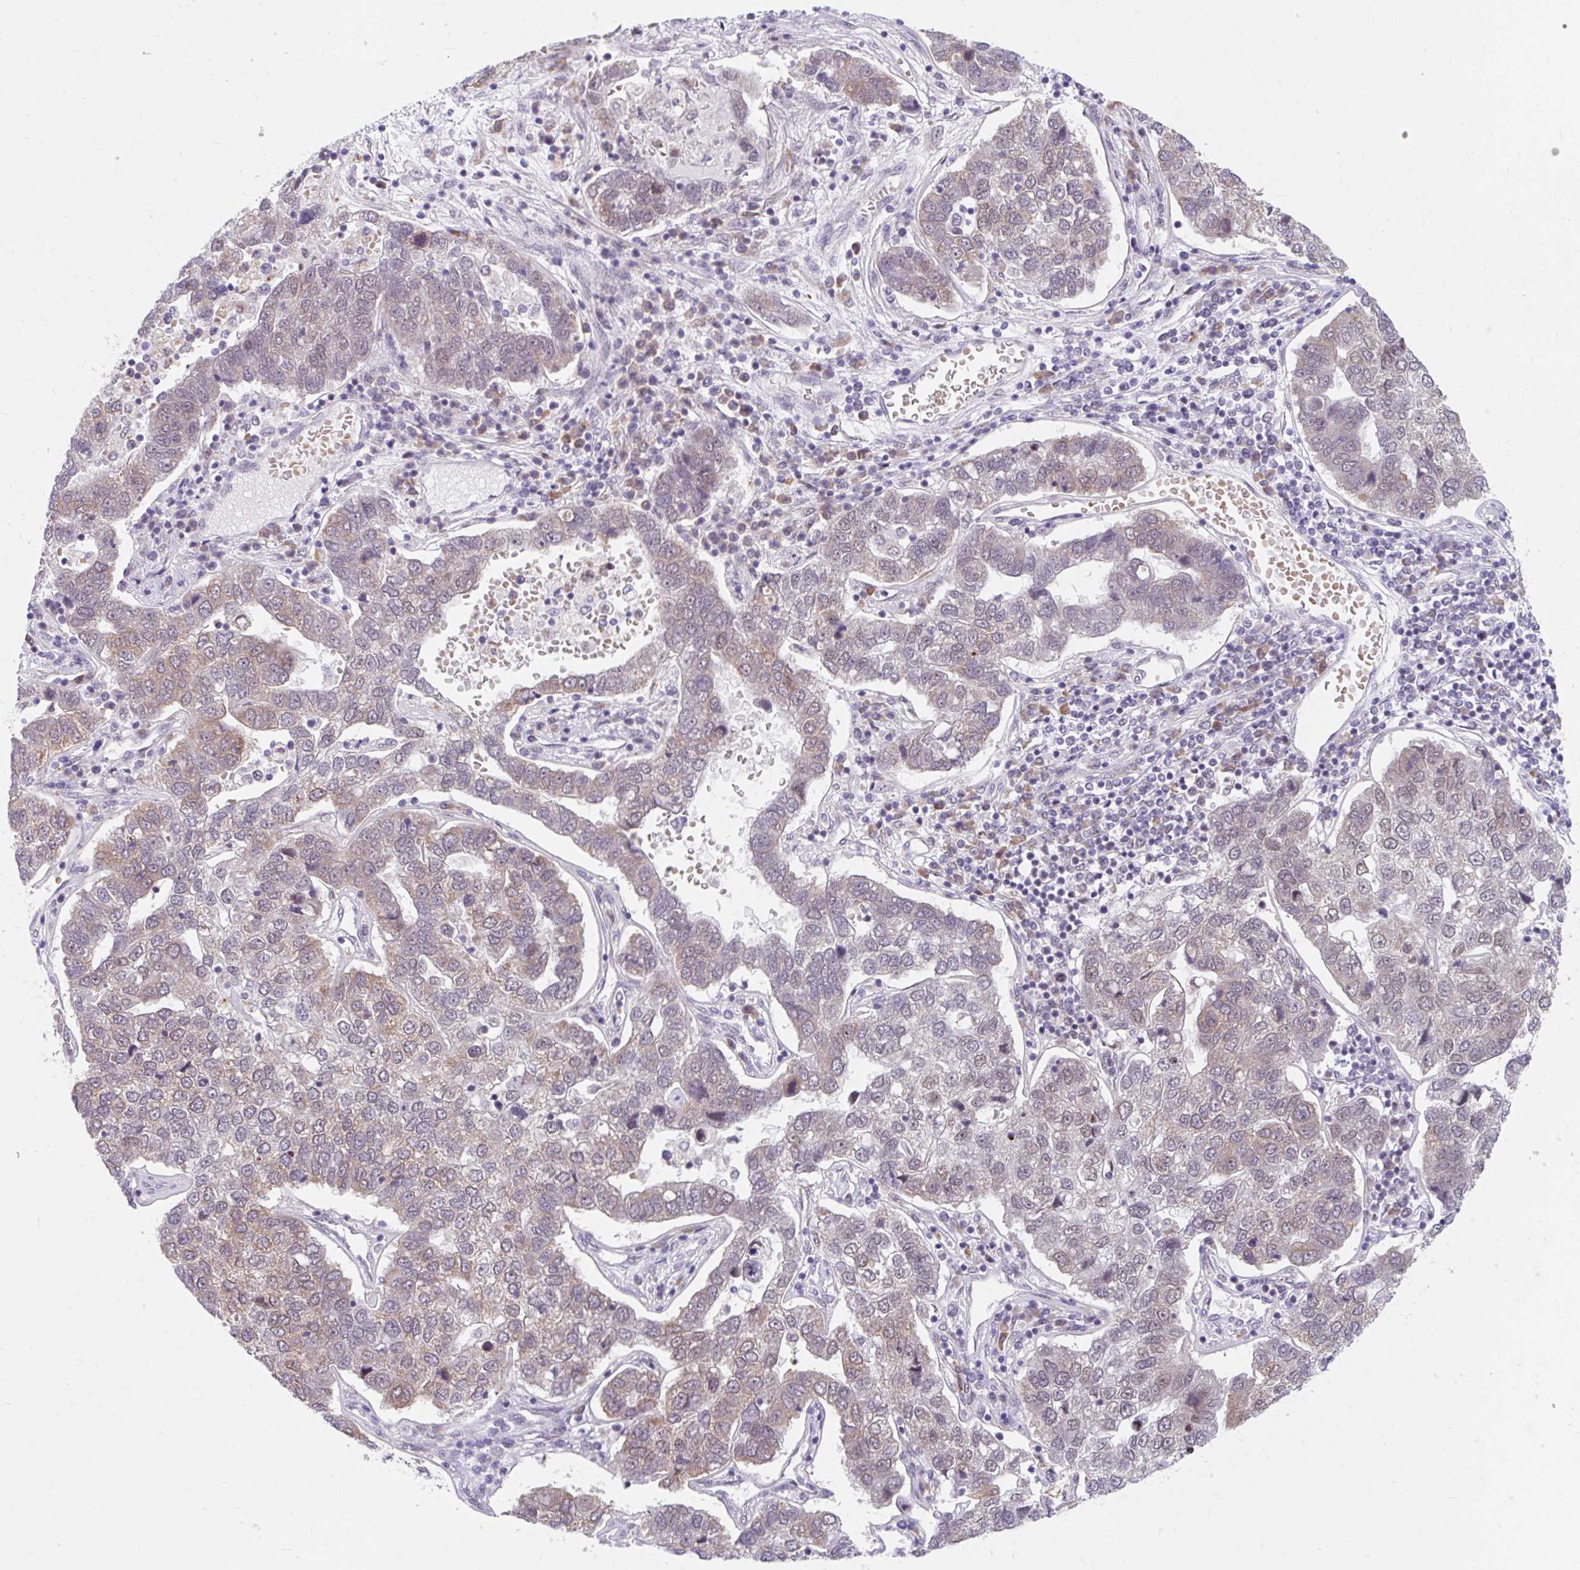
{"staining": {"intensity": "weak", "quantity": "25%-75%", "location": "cytoplasmic/membranous"}, "tissue": "pancreatic cancer", "cell_type": "Tumor cells", "image_type": "cancer", "snomed": [{"axis": "morphology", "description": "Adenocarcinoma, NOS"}, {"axis": "topography", "description": "Pancreas"}], "caption": "IHC staining of pancreatic adenocarcinoma, which reveals low levels of weak cytoplasmic/membranous positivity in approximately 25%-75% of tumor cells indicating weak cytoplasmic/membranous protein staining. The staining was performed using DAB (3,3'-diaminobenzidine) (brown) for protein detection and nuclei were counterstained in hematoxylin (blue).", "gene": "SRSF10", "patient": {"sex": "female", "age": 61}}